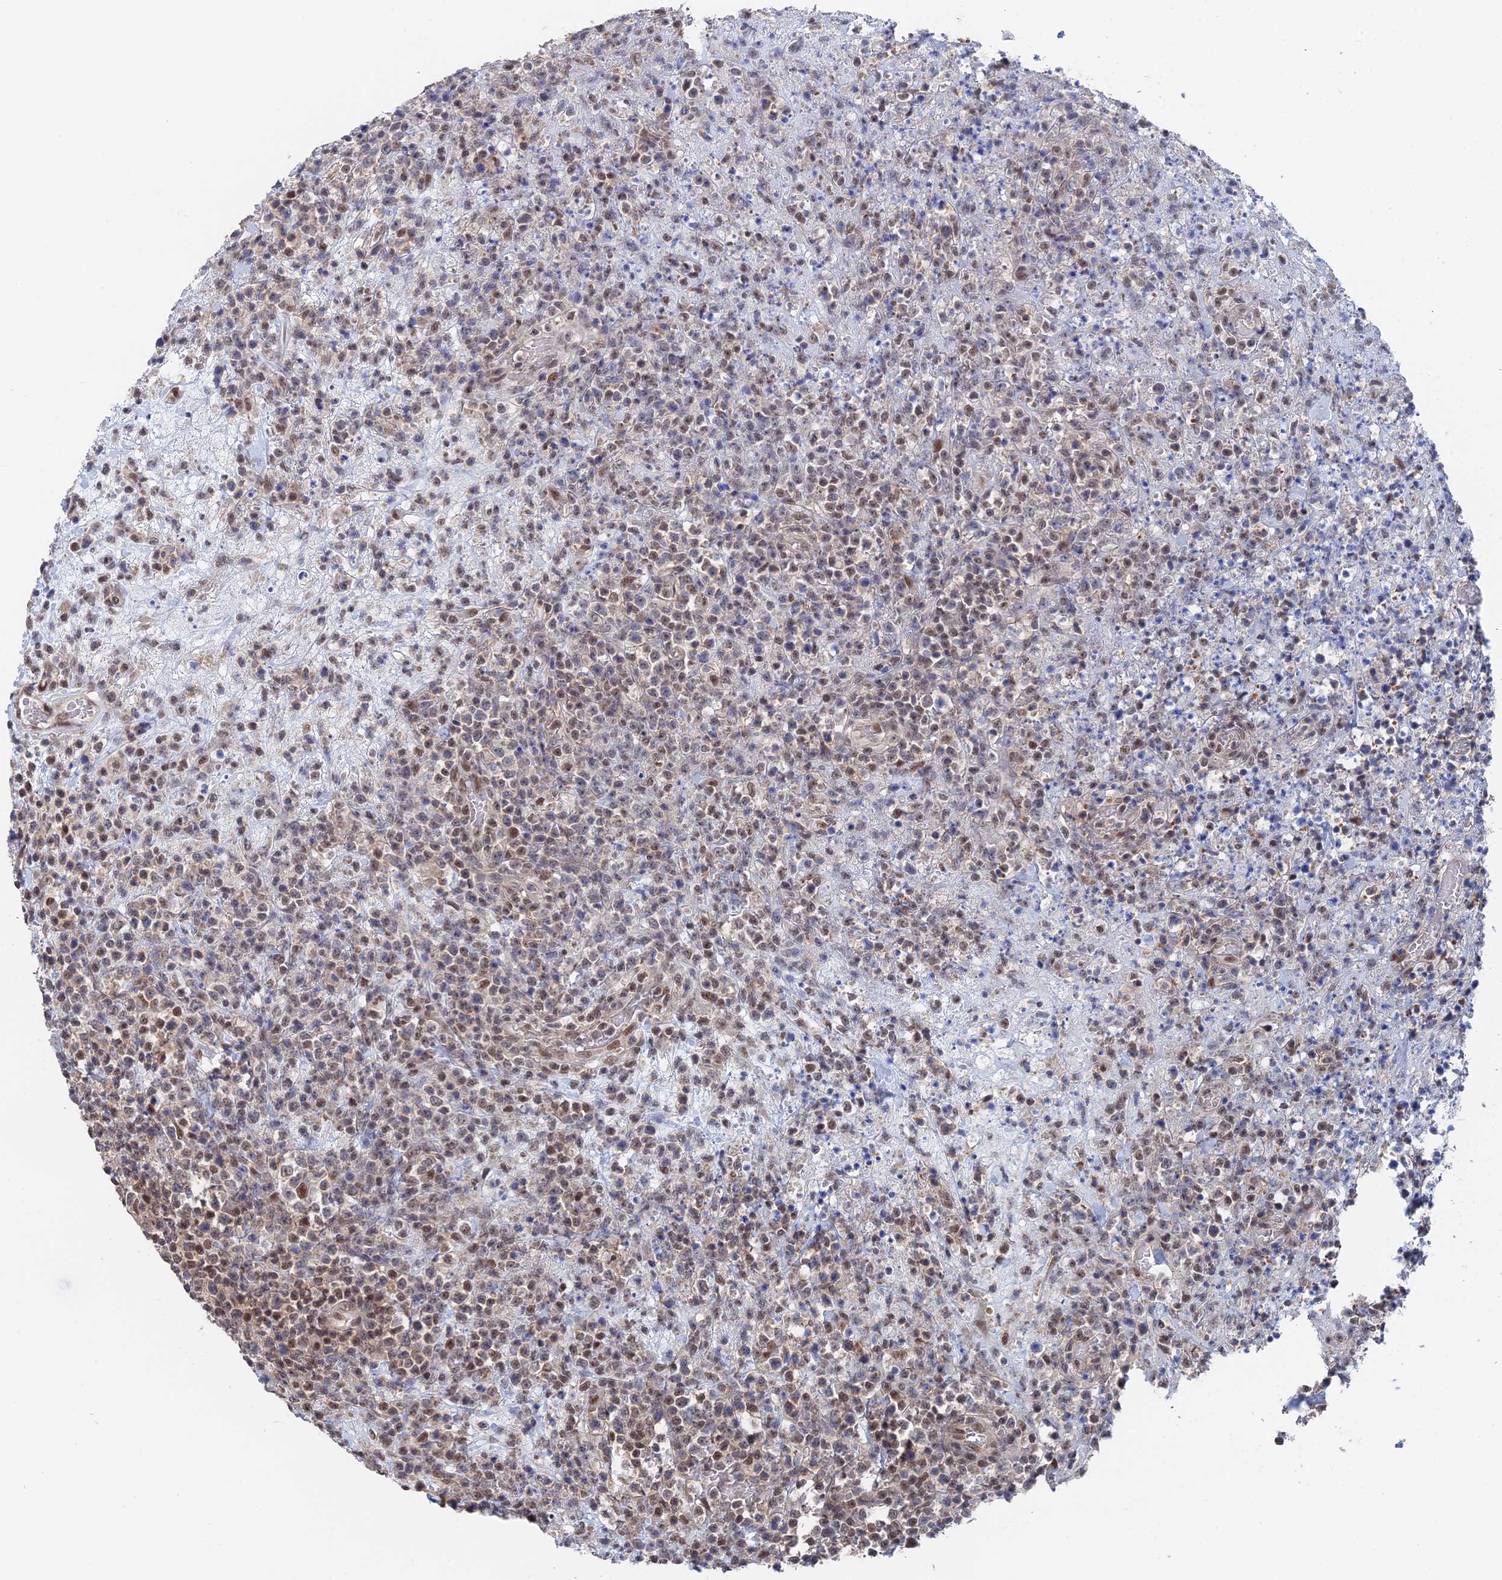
{"staining": {"intensity": "weak", "quantity": "25%-75%", "location": "nuclear"}, "tissue": "lymphoma", "cell_type": "Tumor cells", "image_type": "cancer", "snomed": [{"axis": "morphology", "description": "Malignant lymphoma, non-Hodgkin's type, High grade"}, {"axis": "topography", "description": "Colon"}], "caption": "This image displays immunohistochemistry staining of lymphoma, with low weak nuclear positivity in about 25%-75% of tumor cells.", "gene": "TSSC4", "patient": {"sex": "female", "age": 53}}